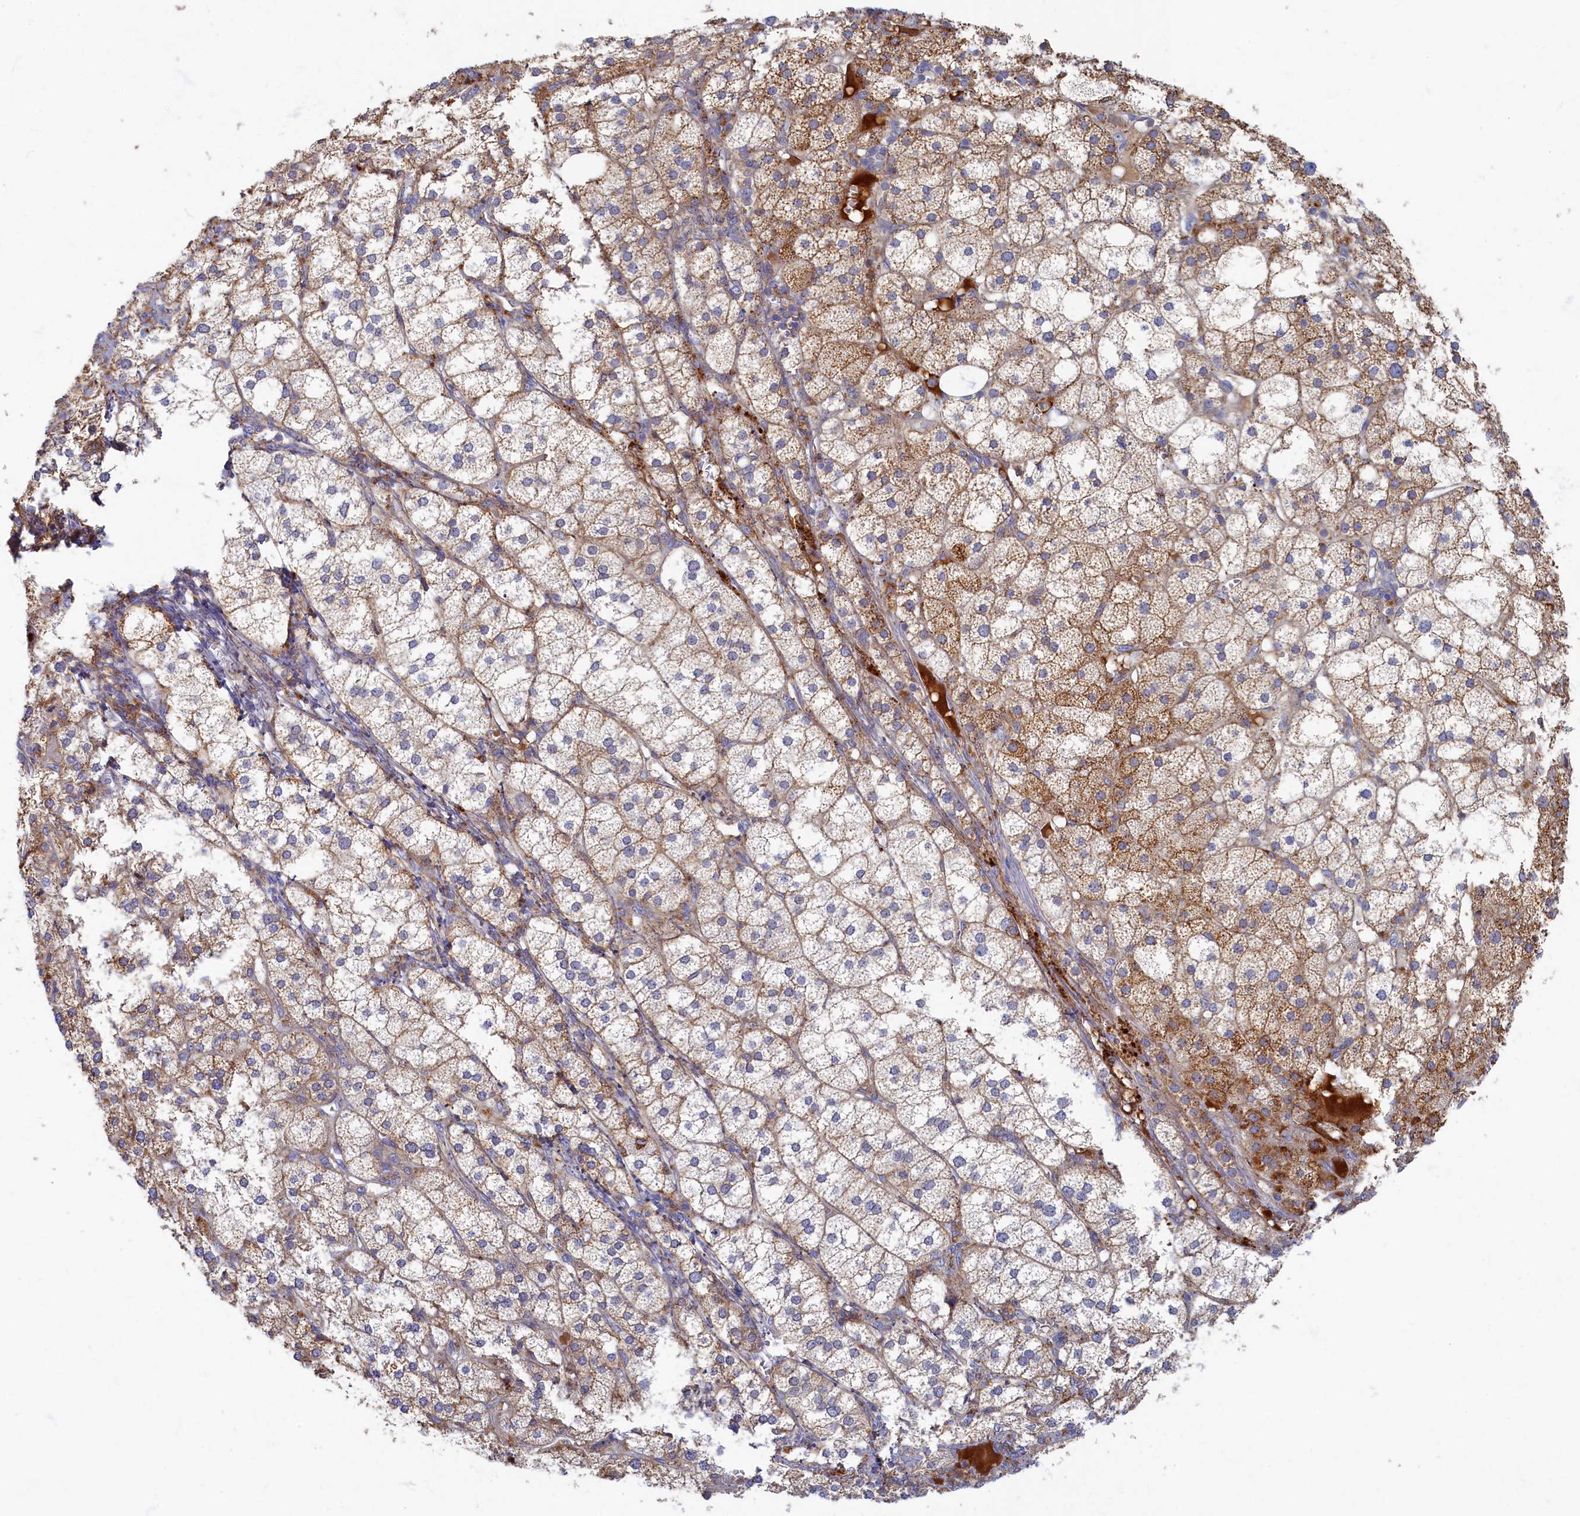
{"staining": {"intensity": "strong", "quantity": "25%-75%", "location": "cytoplasmic/membranous"}, "tissue": "adrenal gland", "cell_type": "Glandular cells", "image_type": "normal", "snomed": [{"axis": "morphology", "description": "Normal tissue, NOS"}, {"axis": "topography", "description": "Adrenal gland"}], "caption": "A micrograph of human adrenal gland stained for a protein exhibits strong cytoplasmic/membranous brown staining in glandular cells. The protein is shown in brown color, while the nuclei are stained blue.", "gene": "PSMG2", "patient": {"sex": "female", "age": 61}}